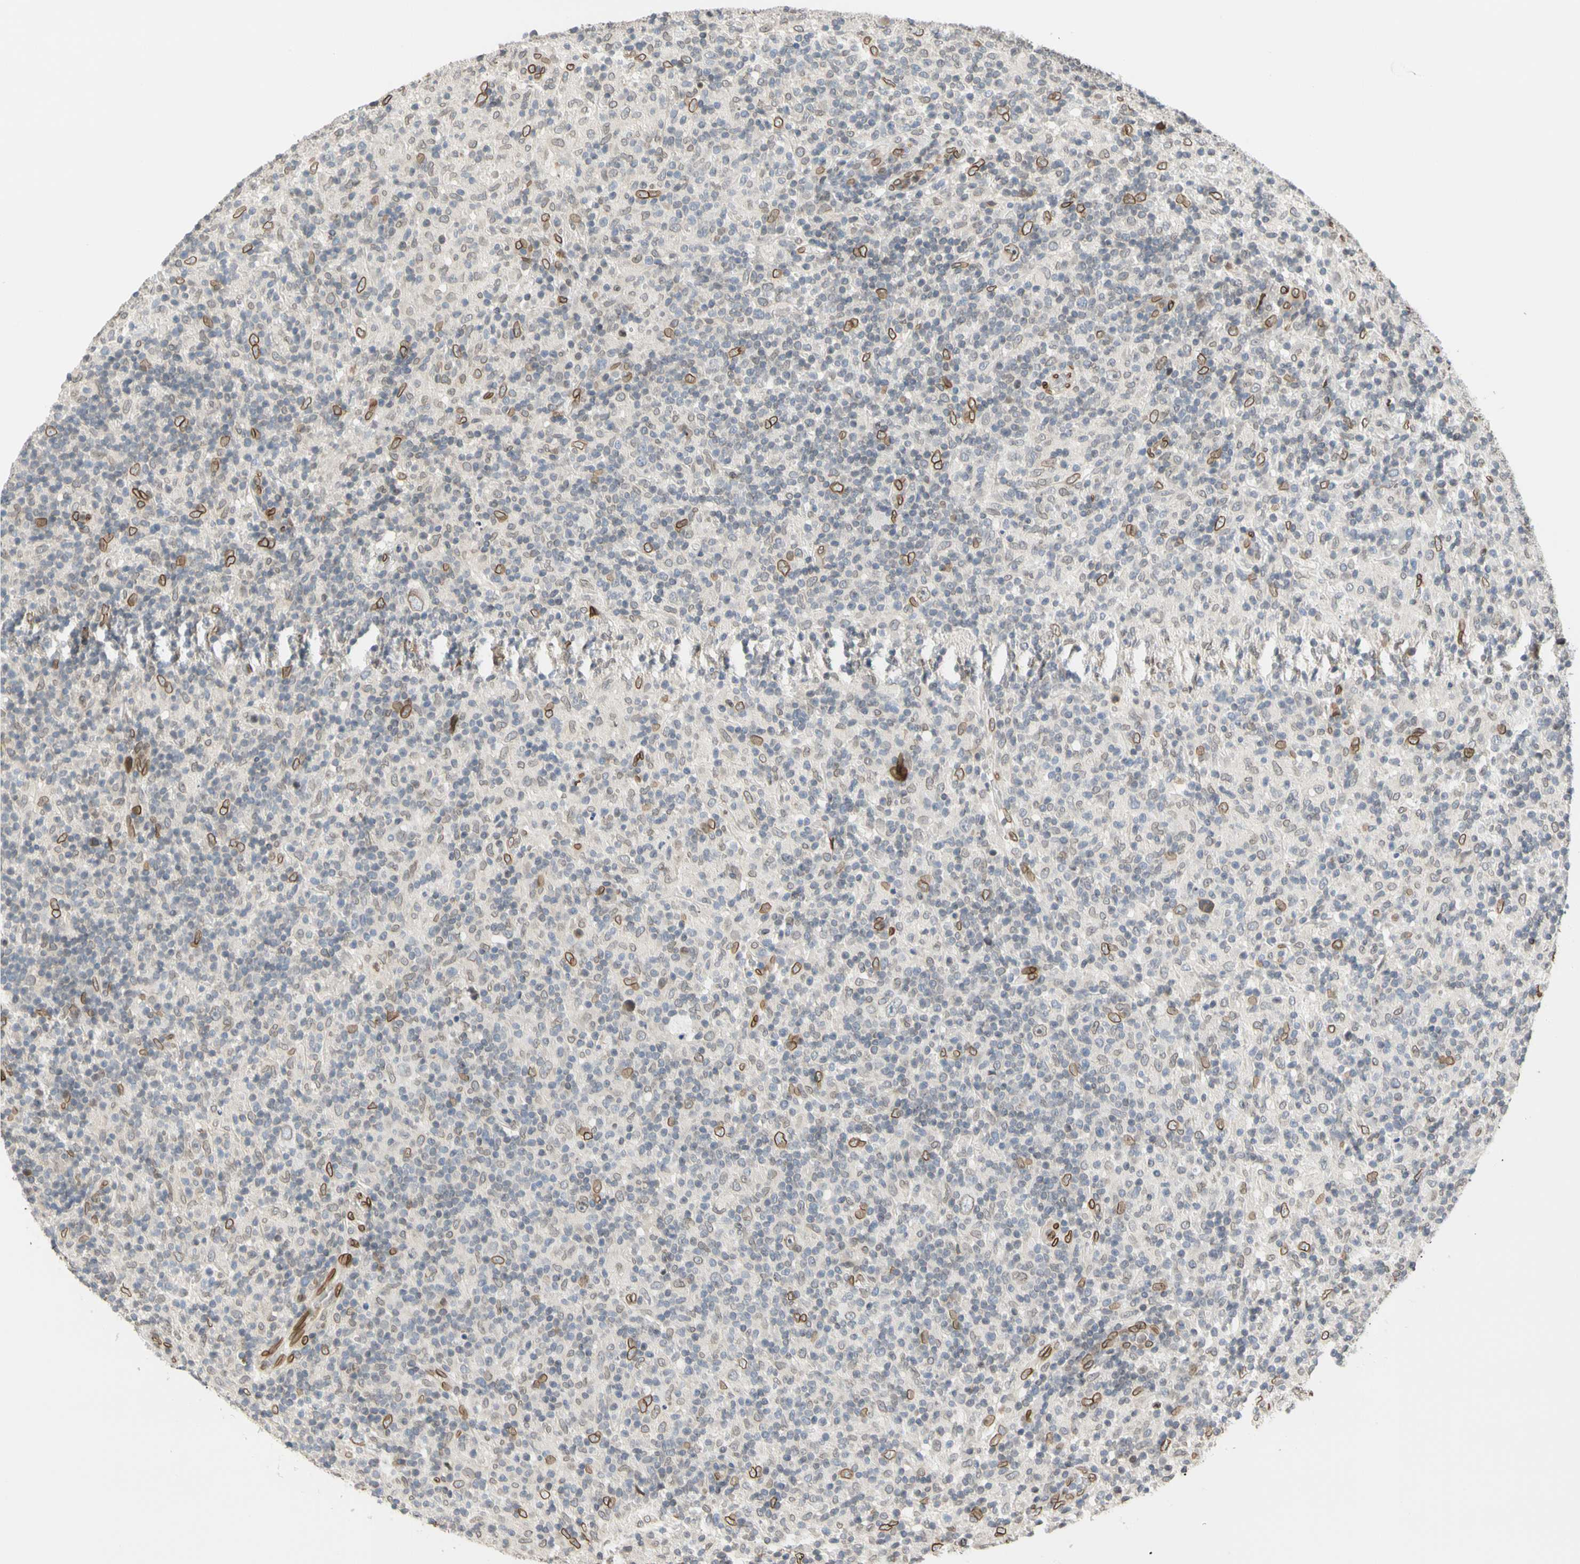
{"staining": {"intensity": "strong", "quantity": ">75%", "location": "cytoplasmic/membranous,nuclear"}, "tissue": "lymphoma", "cell_type": "Tumor cells", "image_type": "cancer", "snomed": [{"axis": "morphology", "description": "Hodgkin's disease, NOS"}, {"axis": "topography", "description": "Lymph node"}], "caption": "Hodgkin's disease was stained to show a protein in brown. There is high levels of strong cytoplasmic/membranous and nuclear expression in about >75% of tumor cells.", "gene": "SUN1", "patient": {"sex": "male", "age": 70}}